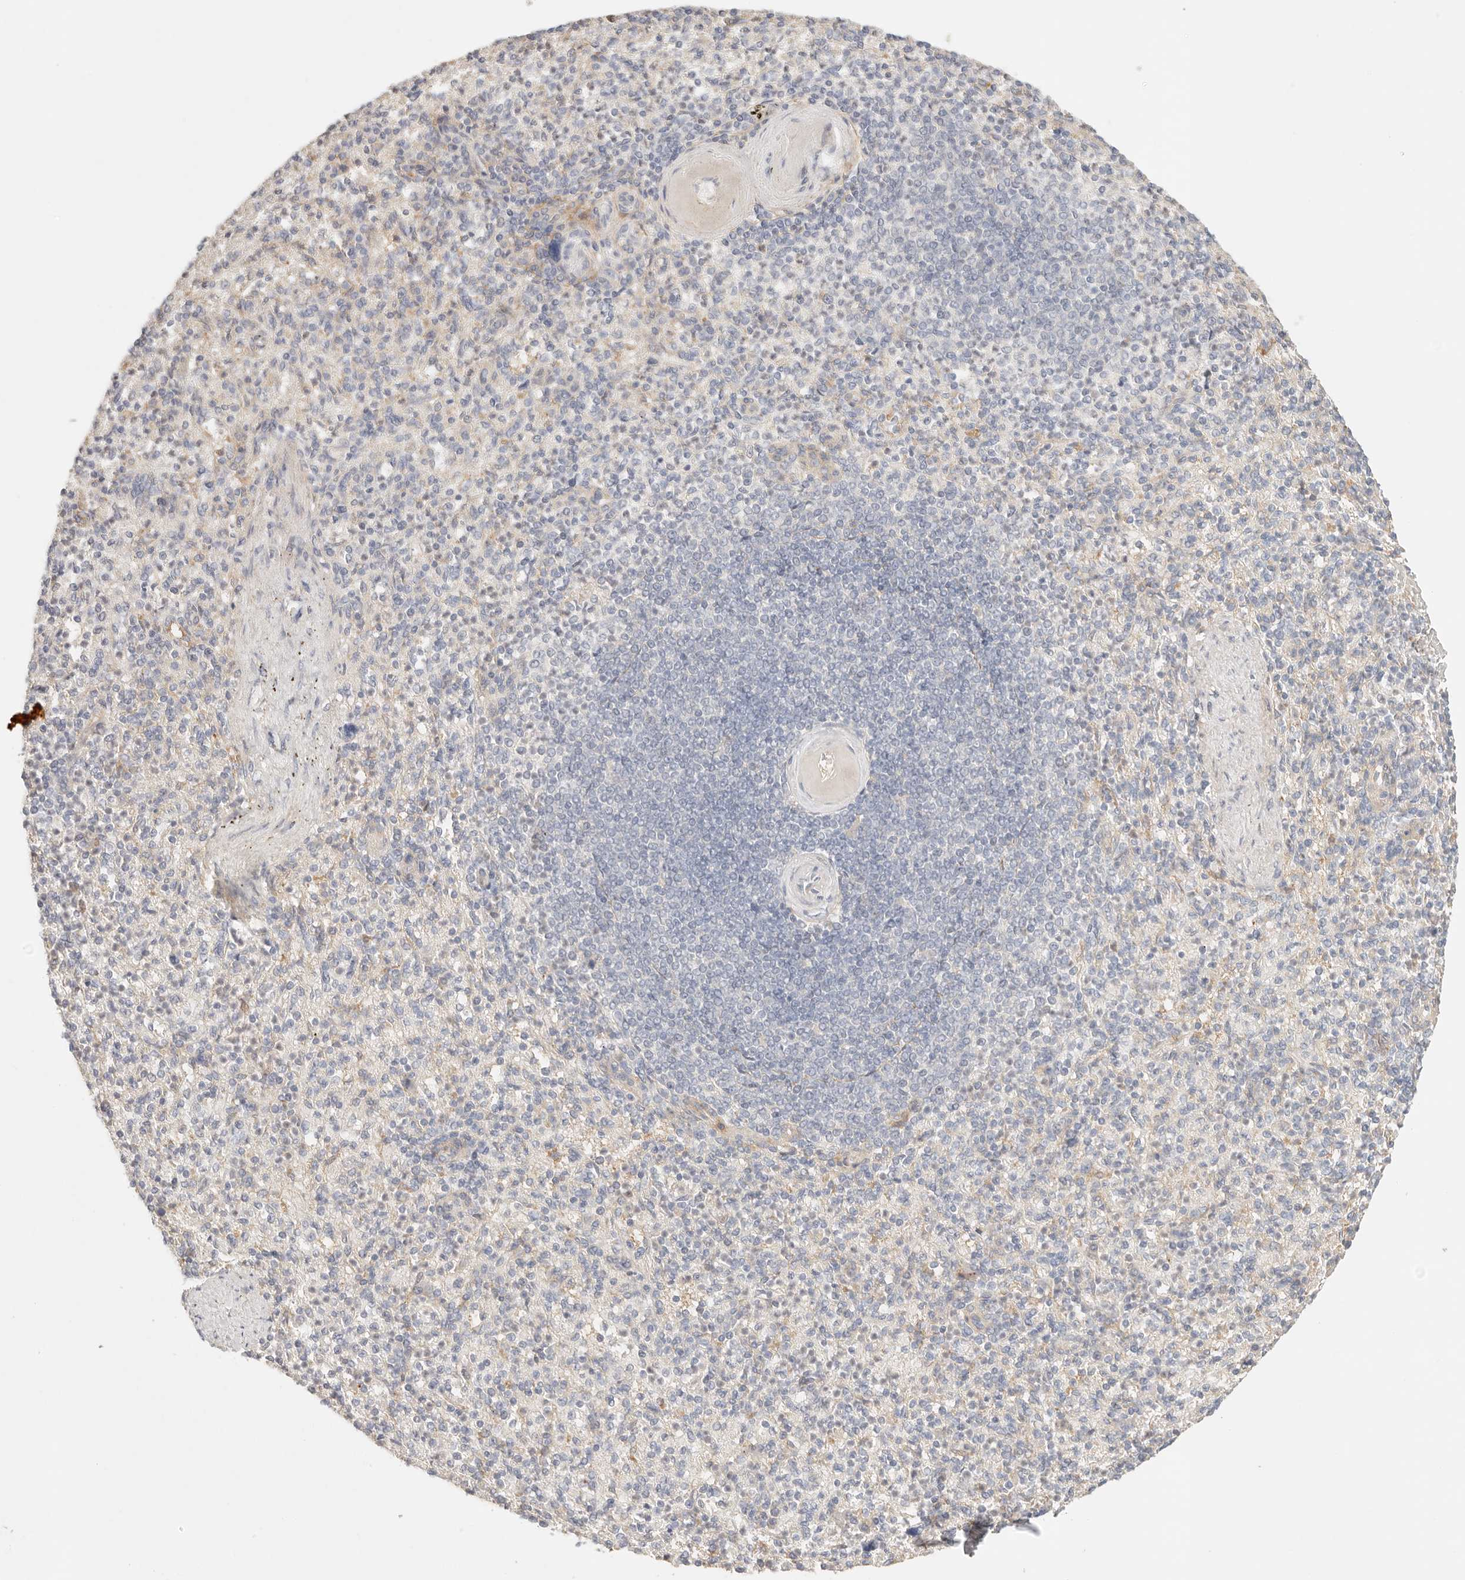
{"staining": {"intensity": "negative", "quantity": "none", "location": "none"}, "tissue": "spleen", "cell_type": "Cells in red pulp", "image_type": "normal", "snomed": [{"axis": "morphology", "description": "Normal tissue, NOS"}, {"axis": "topography", "description": "Spleen"}], "caption": "Immunohistochemical staining of normal spleen shows no significant positivity in cells in red pulp. (DAB immunohistochemistry (IHC), high magnification).", "gene": "CEP120", "patient": {"sex": "female", "age": 74}}